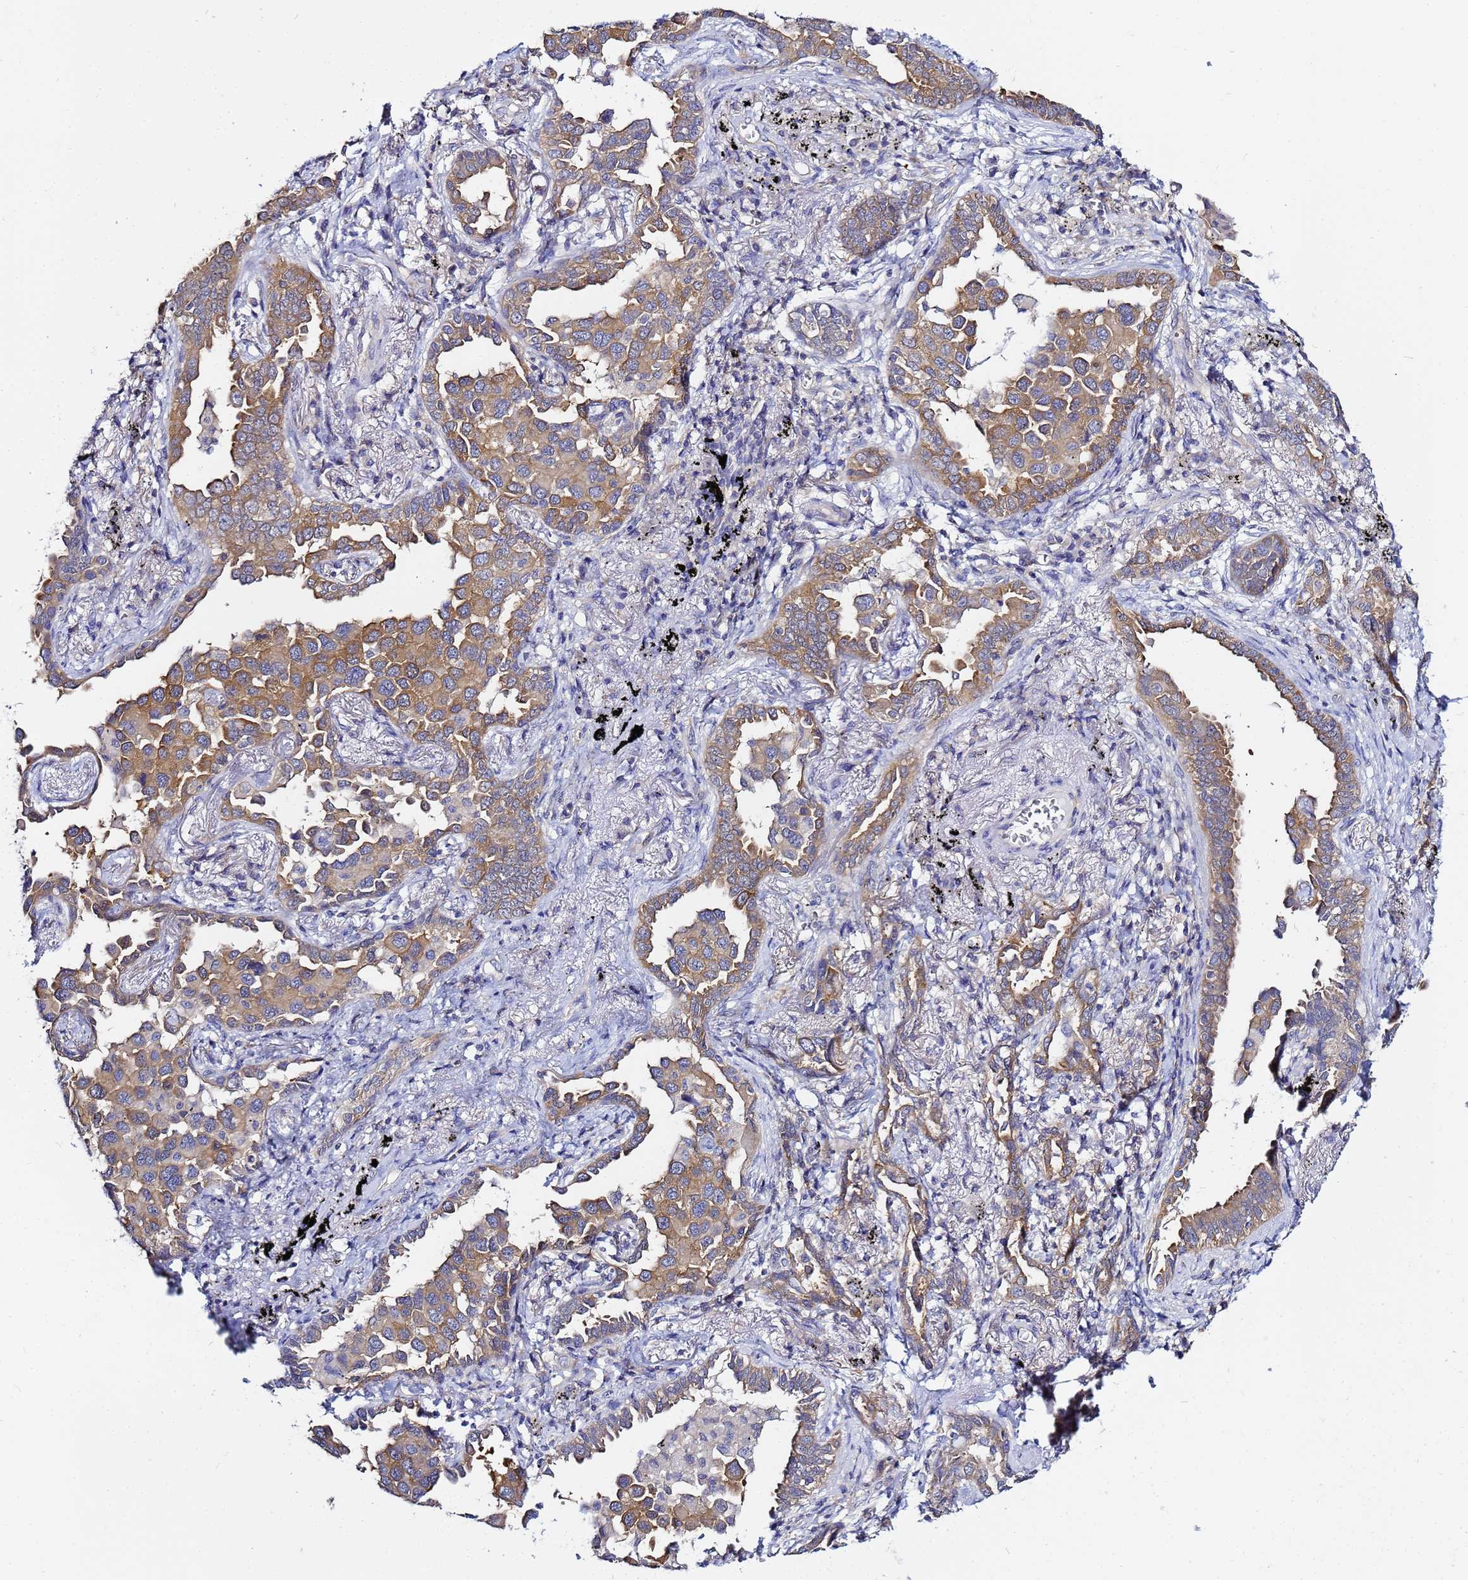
{"staining": {"intensity": "moderate", "quantity": ">75%", "location": "cytoplasmic/membranous"}, "tissue": "lung cancer", "cell_type": "Tumor cells", "image_type": "cancer", "snomed": [{"axis": "morphology", "description": "Adenocarcinoma, NOS"}, {"axis": "topography", "description": "Lung"}], "caption": "The immunohistochemical stain shows moderate cytoplasmic/membranous staining in tumor cells of lung cancer (adenocarcinoma) tissue. The staining is performed using DAB (3,3'-diaminobenzidine) brown chromogen to label protein expression. The nuclei are counter-stained blue using hematoxylin.", "gene": "LENG1", "patient": {"sex": "male", "age": 67}}